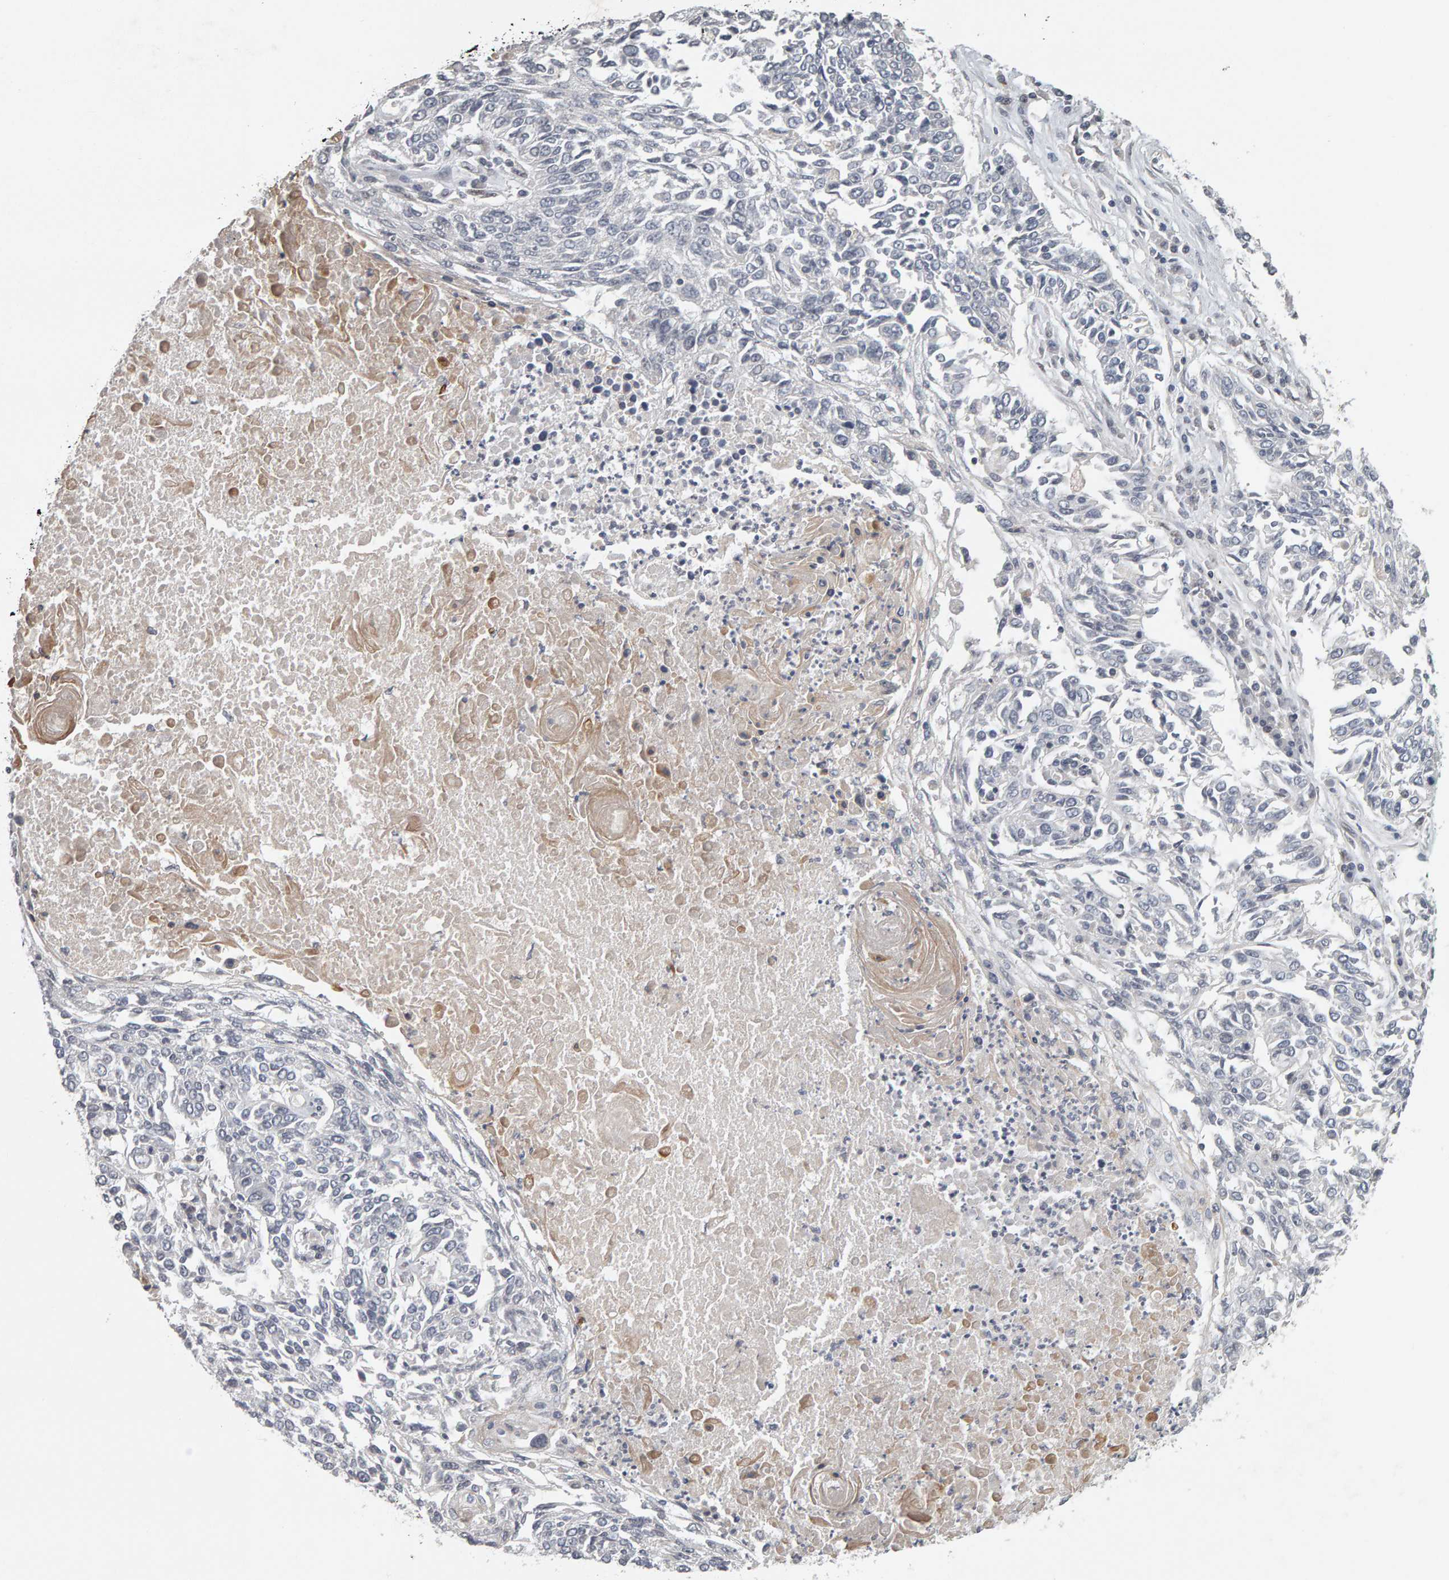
{"staining": {"intensity": "negative", "quantity": "none", "location": "none"}, "tissue": "lung cancer", "cell_type": "Tumor cells", "image_type": "cancer", "snomed": [{"axis": "morphology", "description": "Normal tissue, NOS"}, {"axis": "morphology", "description": "Squamous cell carcinoma, NOS"}, {"axis": "topography", "description": "Cartilage tissue"}, {"axis": "topography", "description": "Bronchus"}, {"axis": "topography", "description": "Lung"}], "caption": "Squamous cell carcinoma (lung) stained for a protein using immunohistochemistry (IHC) demonstrates no staining tumor cells.", "gene": "TEFM", "patient": {"sex": "female", "age": 49}}